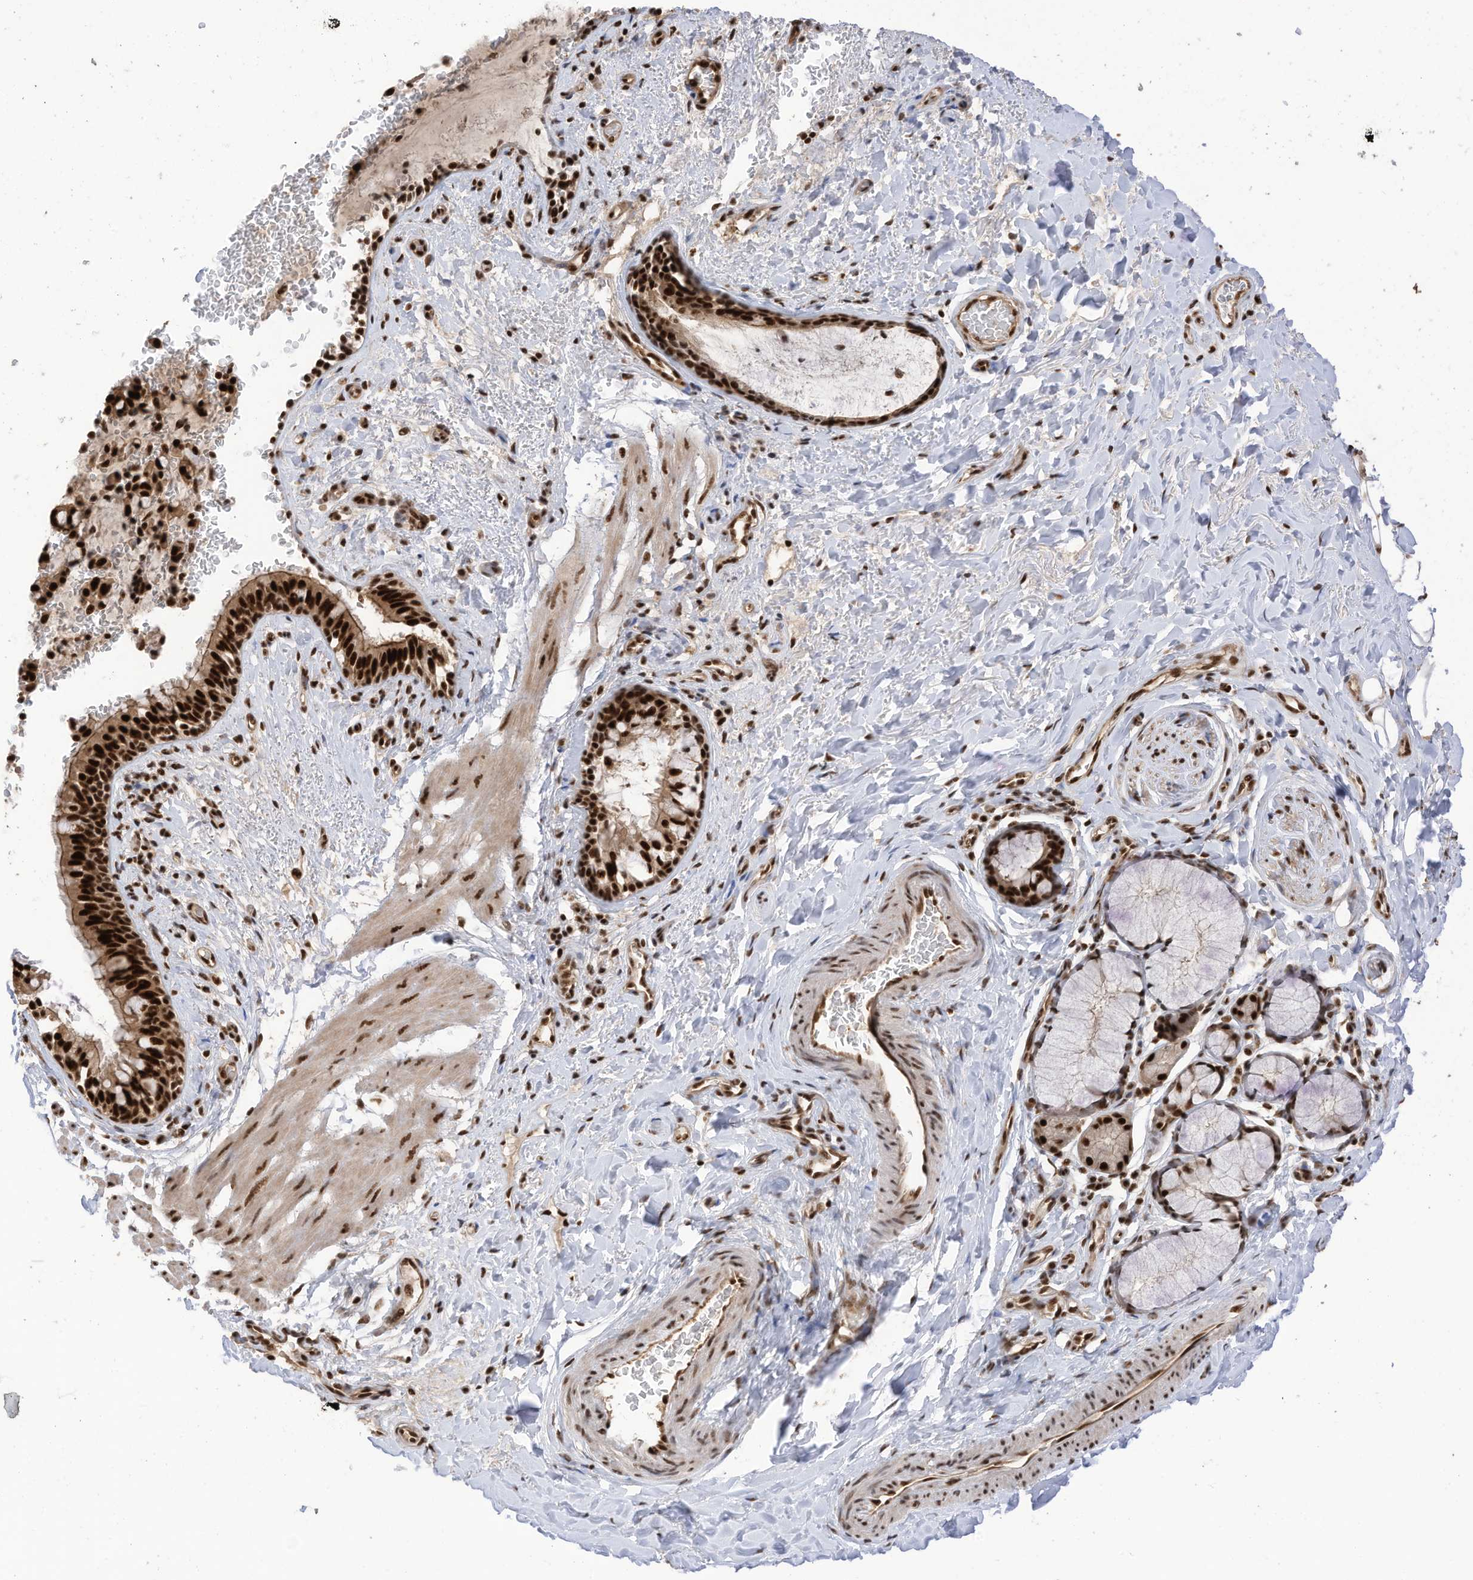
{"staining": {"intensity": "strong", "quantity": ">75%", "location": "nuclear"}, "tissue": "bronchus", "cell_type": "Respiratory epithelial cells", "image_type": "normal", "snomed": [{"axis": "morphology", "description": "Normal tissue, NOS"}, {"axis": "topography", "description": "Cartilage tissue"}, {"axis": "topography", "description": "Bronchus"}], "caption": "The immunohistochemical stain labels strong nuclear positivity in respiratory epithelial cells of benign bronchus. (Stains: DAB (3,3'-diaminobenzidine) in brown, nuclei in blue, Microscopy: brightfield microscopy at high magnification).", "gene": "SF3A3", "patient": {"sex": "female", "age": 36}}